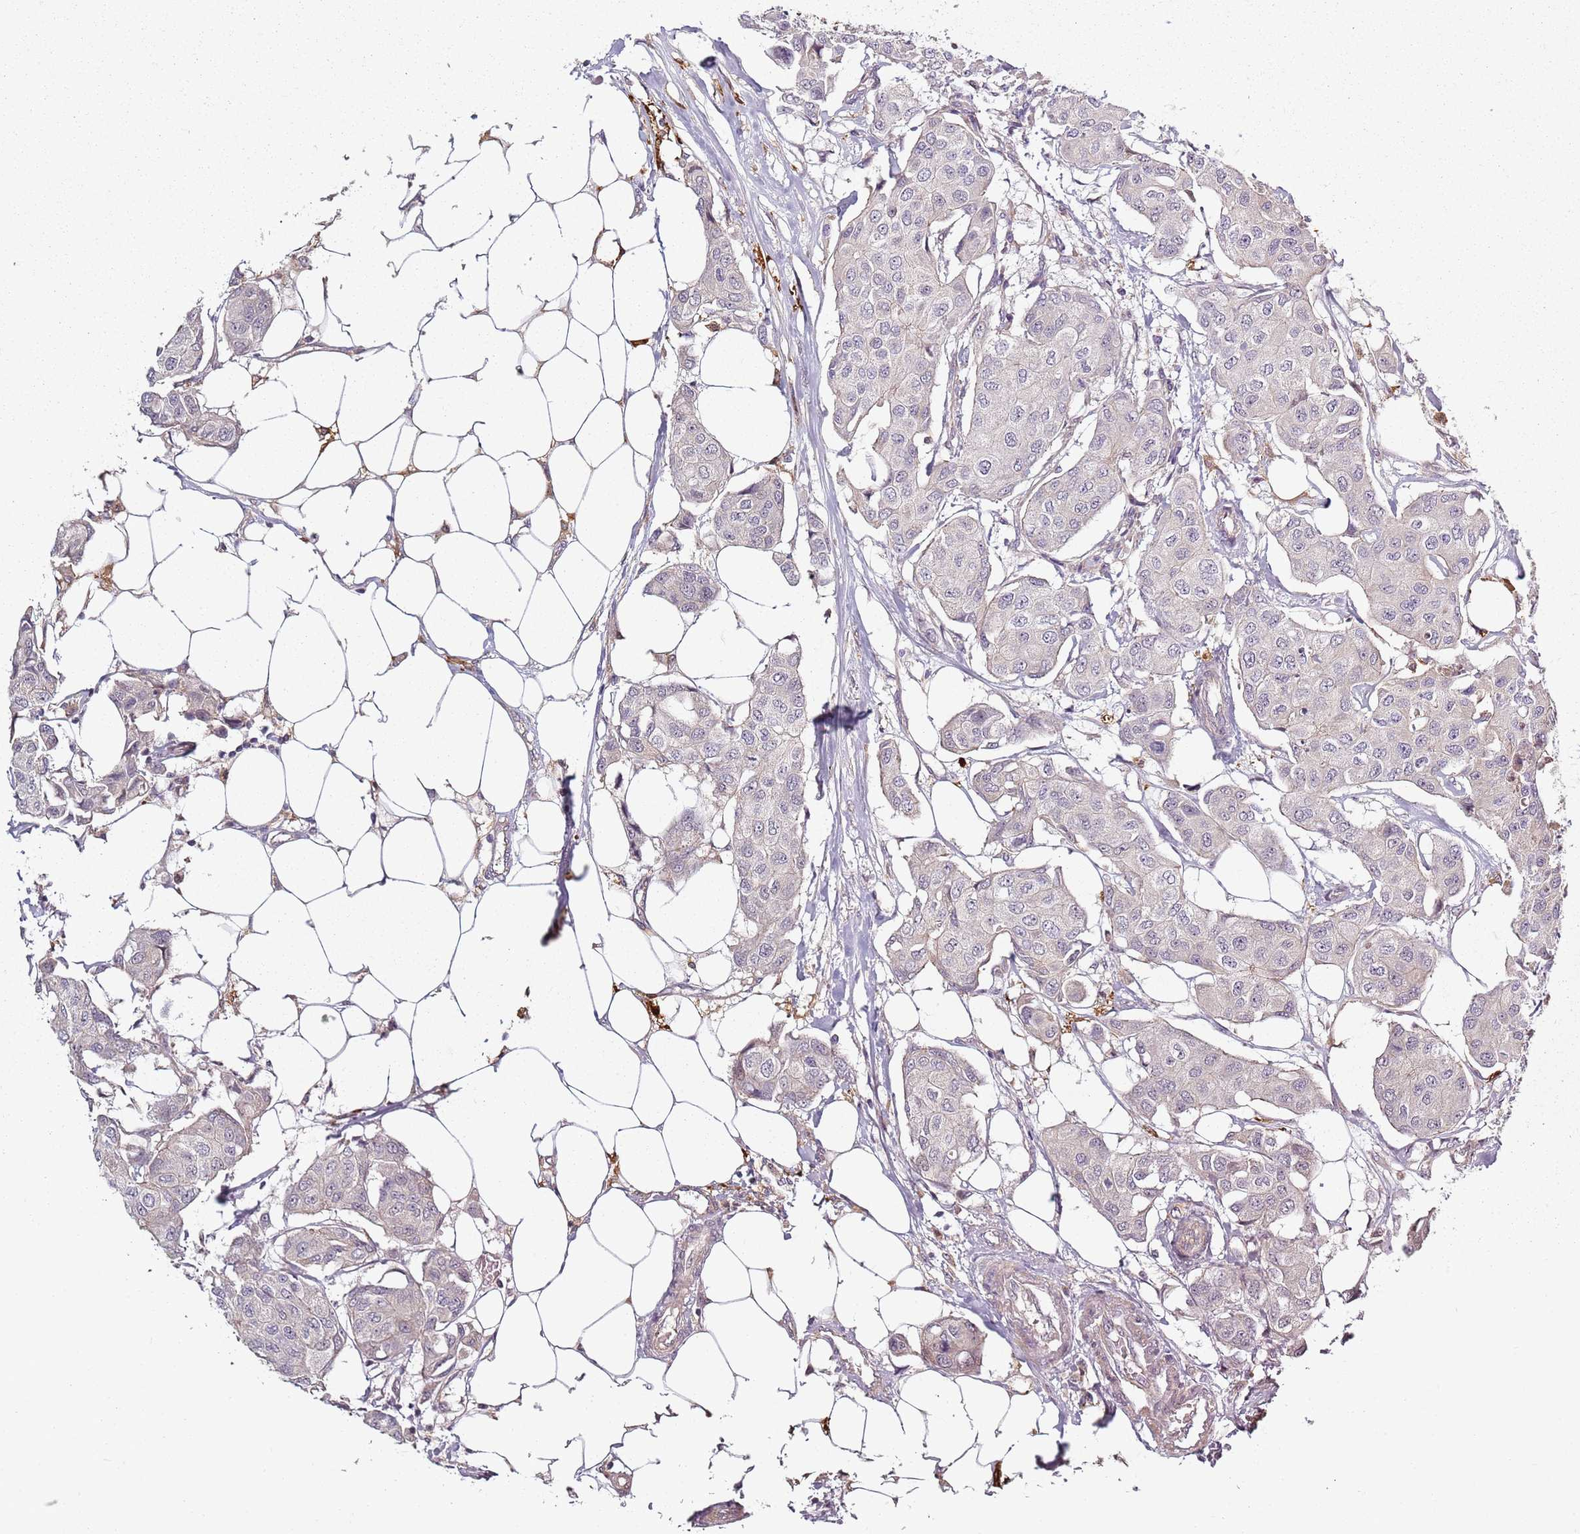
{"staining": {"intensity": "negative", "quantity": "none", "location": "none"}, "tissue": "breast cancer", "cell_type": "Tumor cells", "image_type": "cancer", "snomed": [{"axis": "morphology", "description": "Duct carcinoma"}, {"axis": "topography", "description": "Breast"}, {"axis": "topography", "description": "Lymph node"}], "caption": "Human breast cancer stained for a protein using immunohistochemistry (IHC) displays no expression in tumor cells.", "gene": "CC2D2B", "patient": {"sex": "female", "age": 80}}